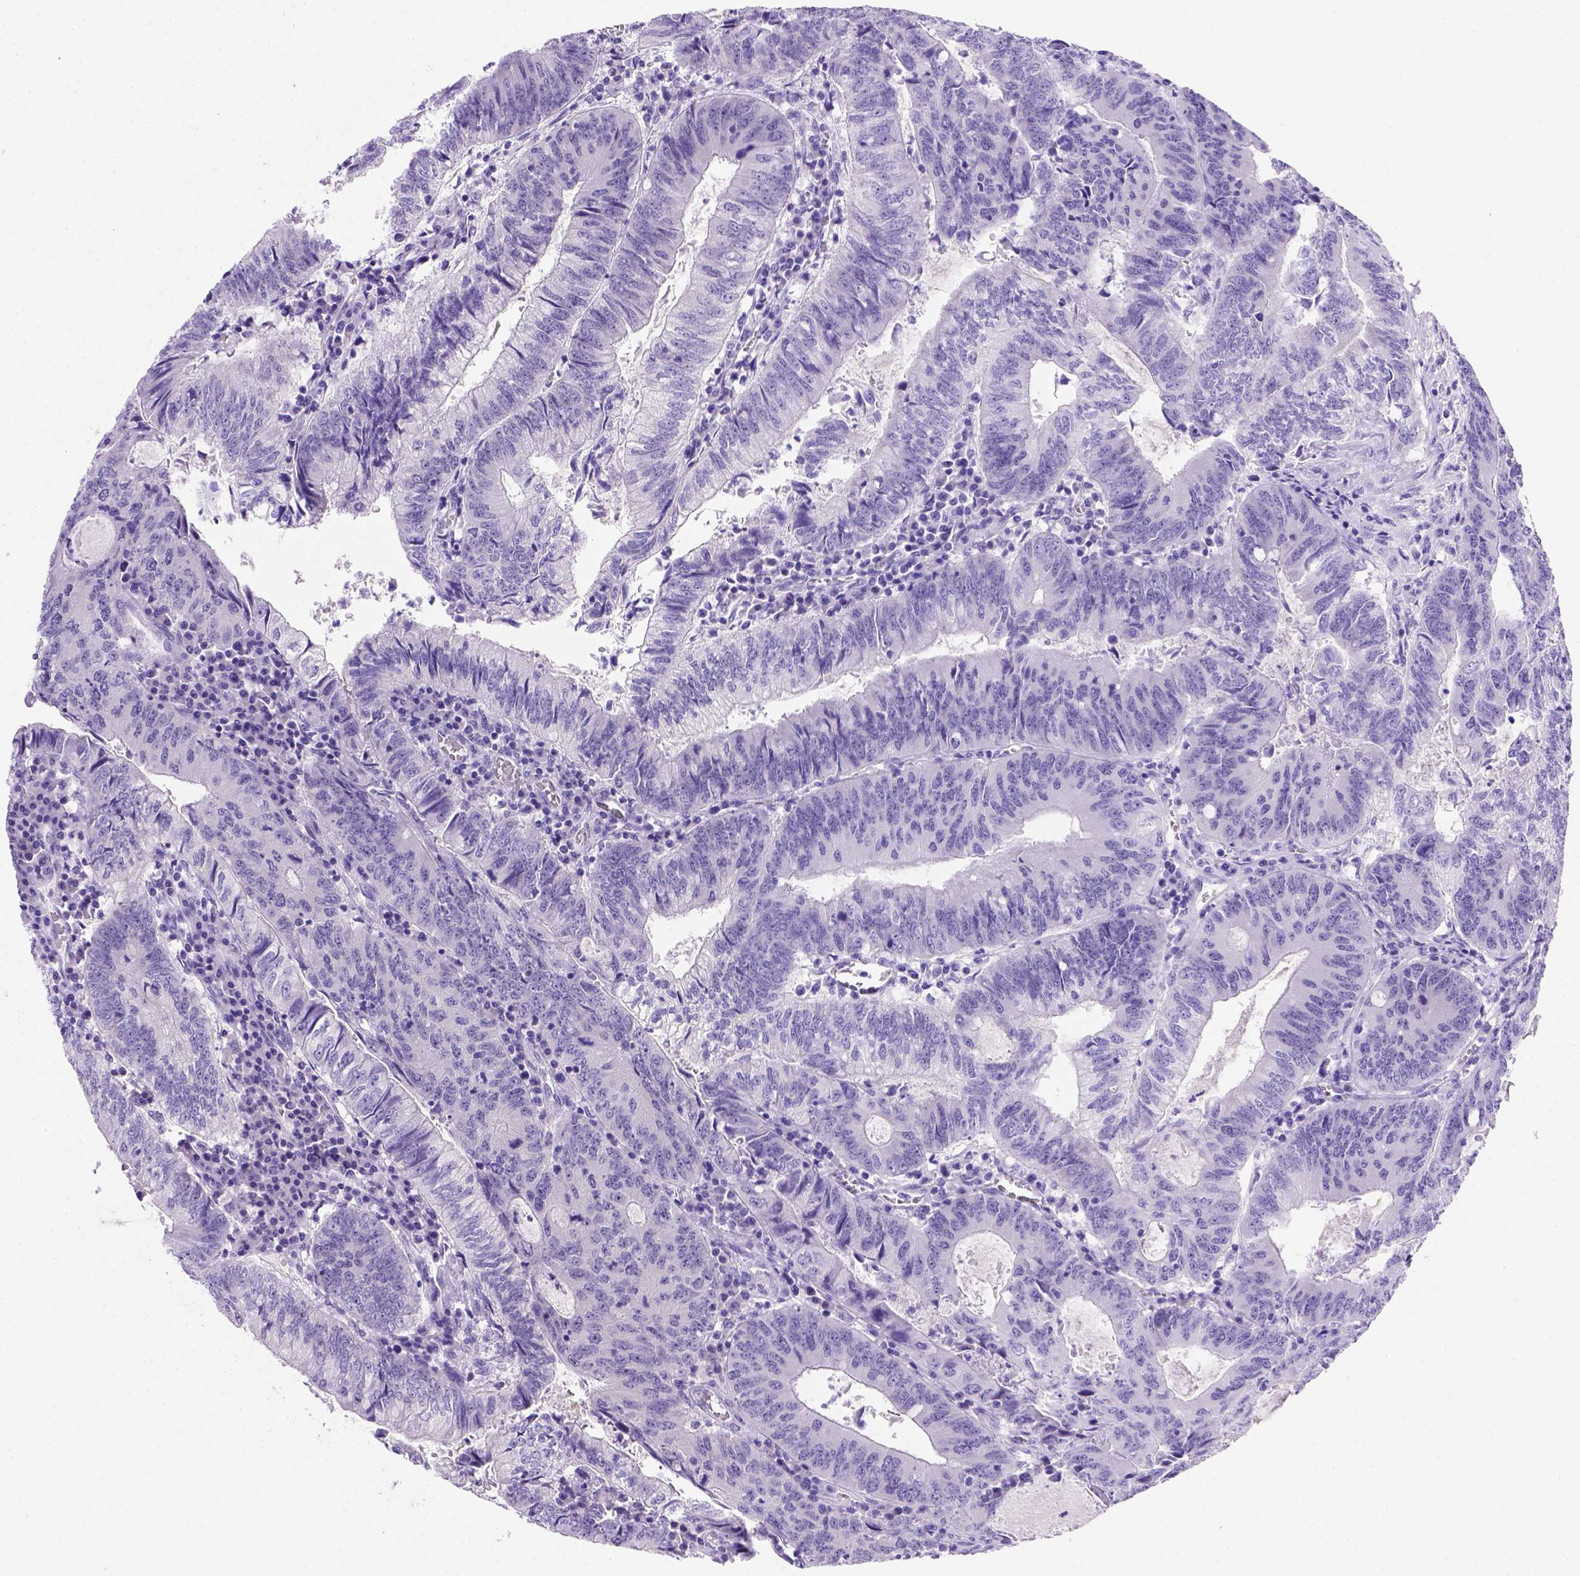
{"staining": {"intensity": "moderate", "quantity": "<25%", "location": "cytoplasmic/membranous"}, "tissue": "colorectal cancer", "cell_type": "Tumor cells", "image_type": "cancer", "snomed": [{"axis": "morphology", "description": "Adenocarcinoma, NOS"}, {"axis": "topography", "description": "Colon"}], "caption": "There is low levels of moderate cytoplasmic/membranous staining in tumor cells of colorectal cancer (adenocarcinoma), as demonstrated by immunohistochemical staining (brown color).", "gene": "FOXI1", "patient": {"sex": "male", "age": 67}}